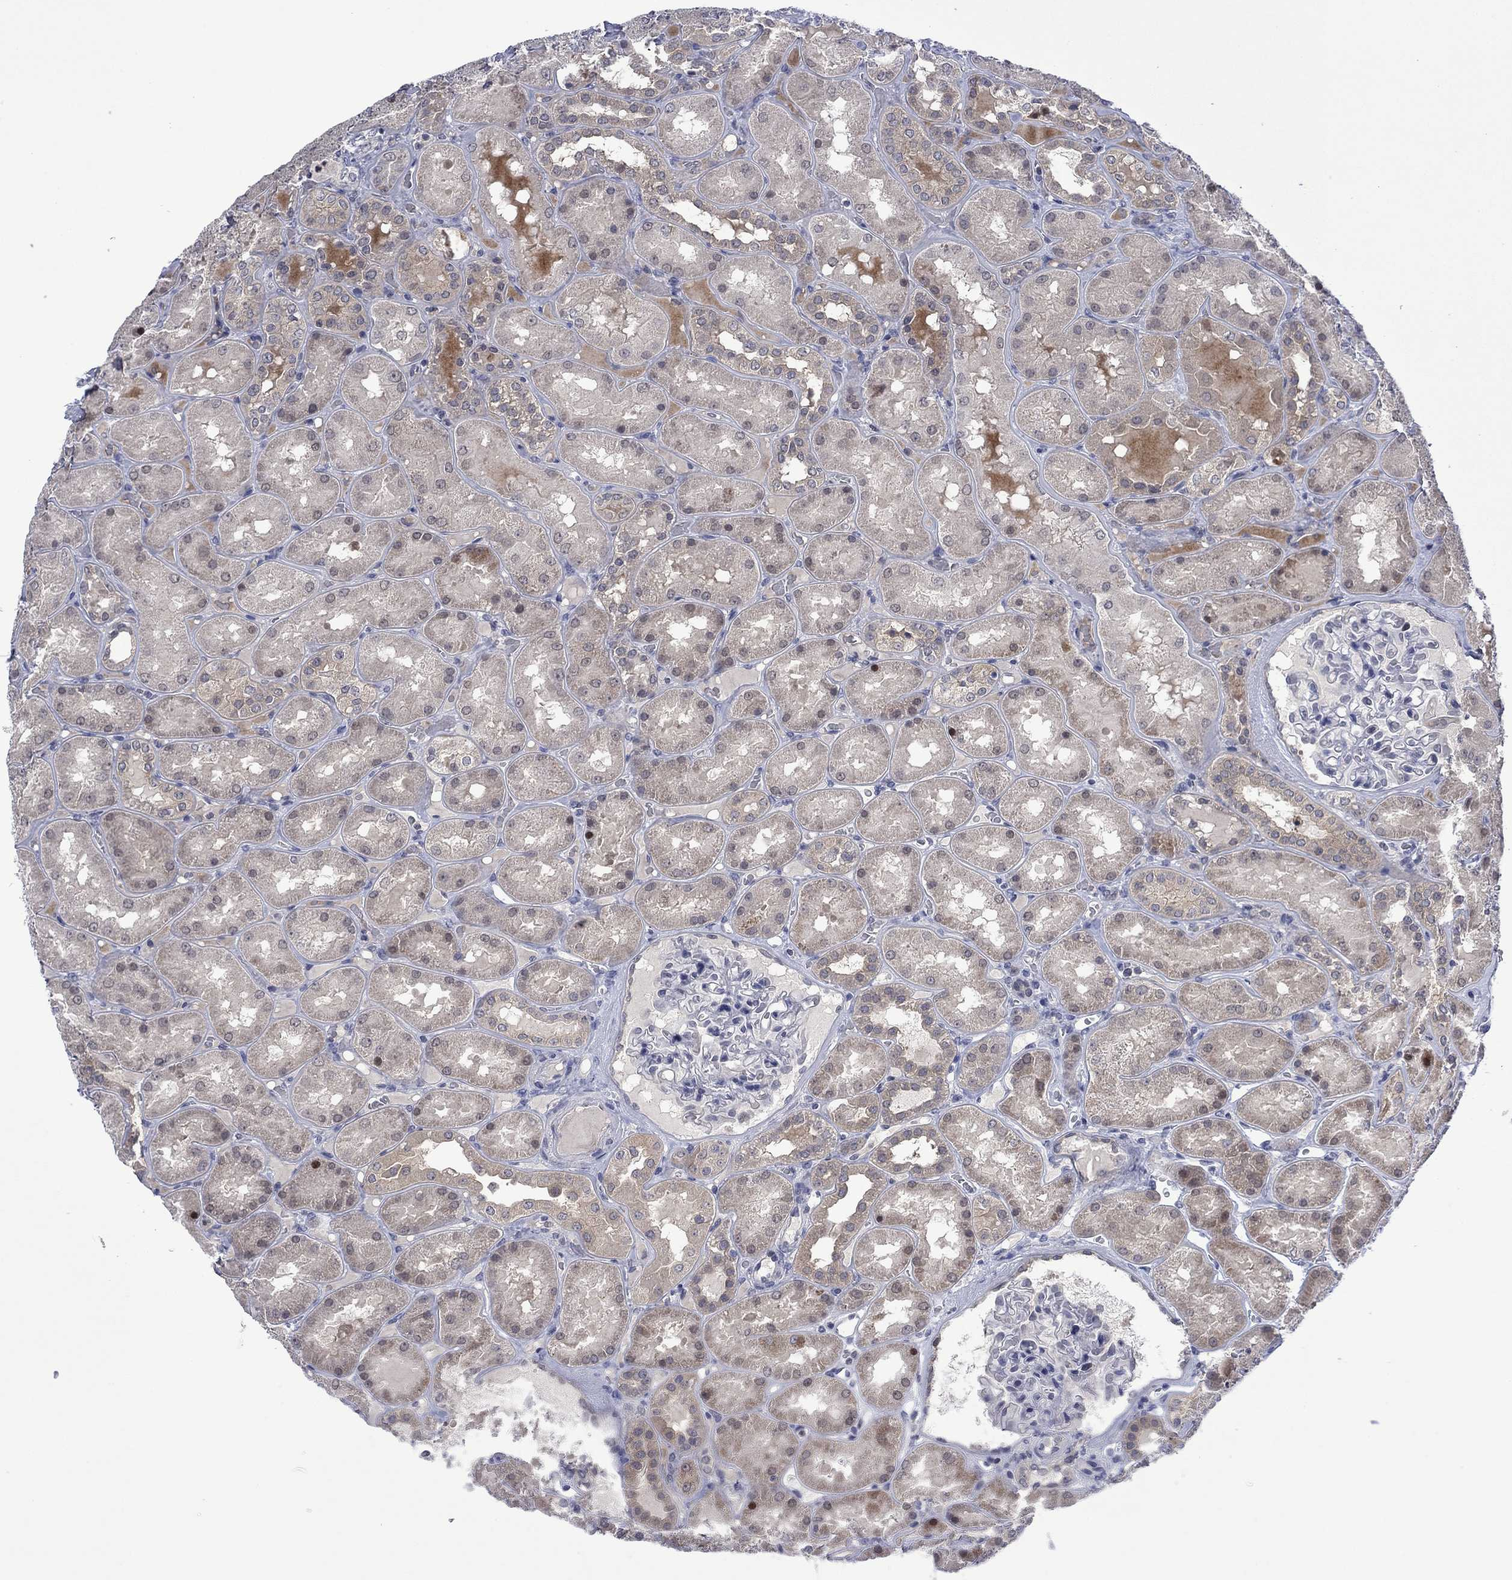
{"staining": {"intensity": "negative", "quantity": "none", "location": "none"}, "tissue": "kidney", "cell_type": "Cells in glomeruli", "image_type": "normal", "snomed": [{"axis": "morphology", "description": "Normal tissue, NOS"}, {"axis": "topography", "description": "Kidney"}], "caption": "This is a image of immunohistochemistry (IHC) staining of unremarkable kidney, which shows no positivity in cells in glomeruli.", "gene": "AGL", "patient": {"sex": "male", "age": 73}}